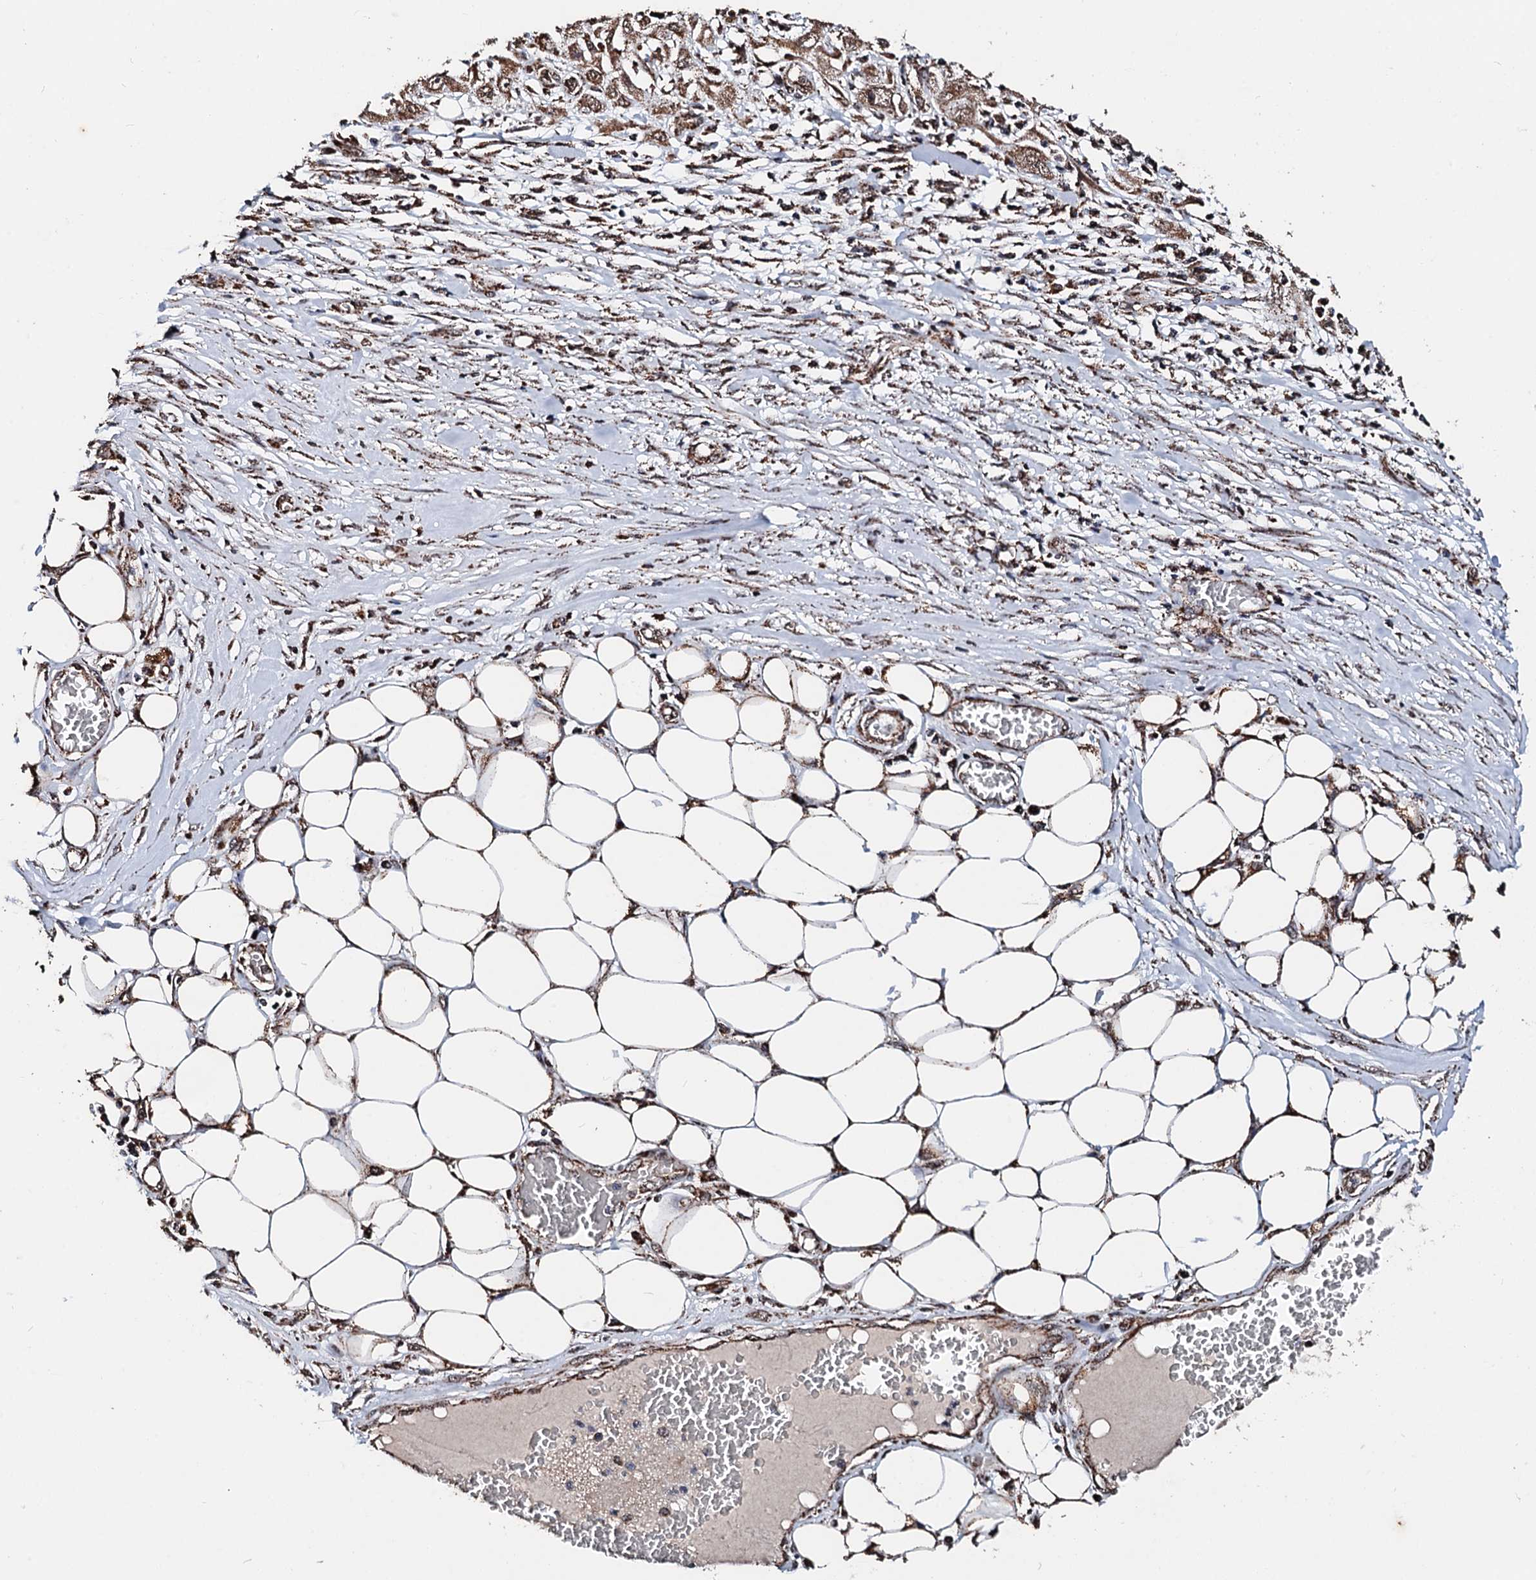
{"staining": {"intensity": "moderate", "quantity": ">75%", "location": "cytoplasmic/membranous"}, "tissue": "skin cancer", "cell_type": "Tumor cells", "image_type": "cancer", "snomed": [{"axis": "morphology", "description": "Squamous cell carcinoma, NOS"}, {"axis": "morphology", "description": "Squamous cell carcinoma, metastatic, NOS"}, {"axis": "topography", "description": "Skin"}, {"axis": "topography", "description": "Lymph node"}], "caption": "Metastatic squamous cell carcinoma (skin) stained with a protein marker displays moderate staining in tumor cells.", "gene": "SECISBP2L", "patient": {"sex": "male", "age": 75}}